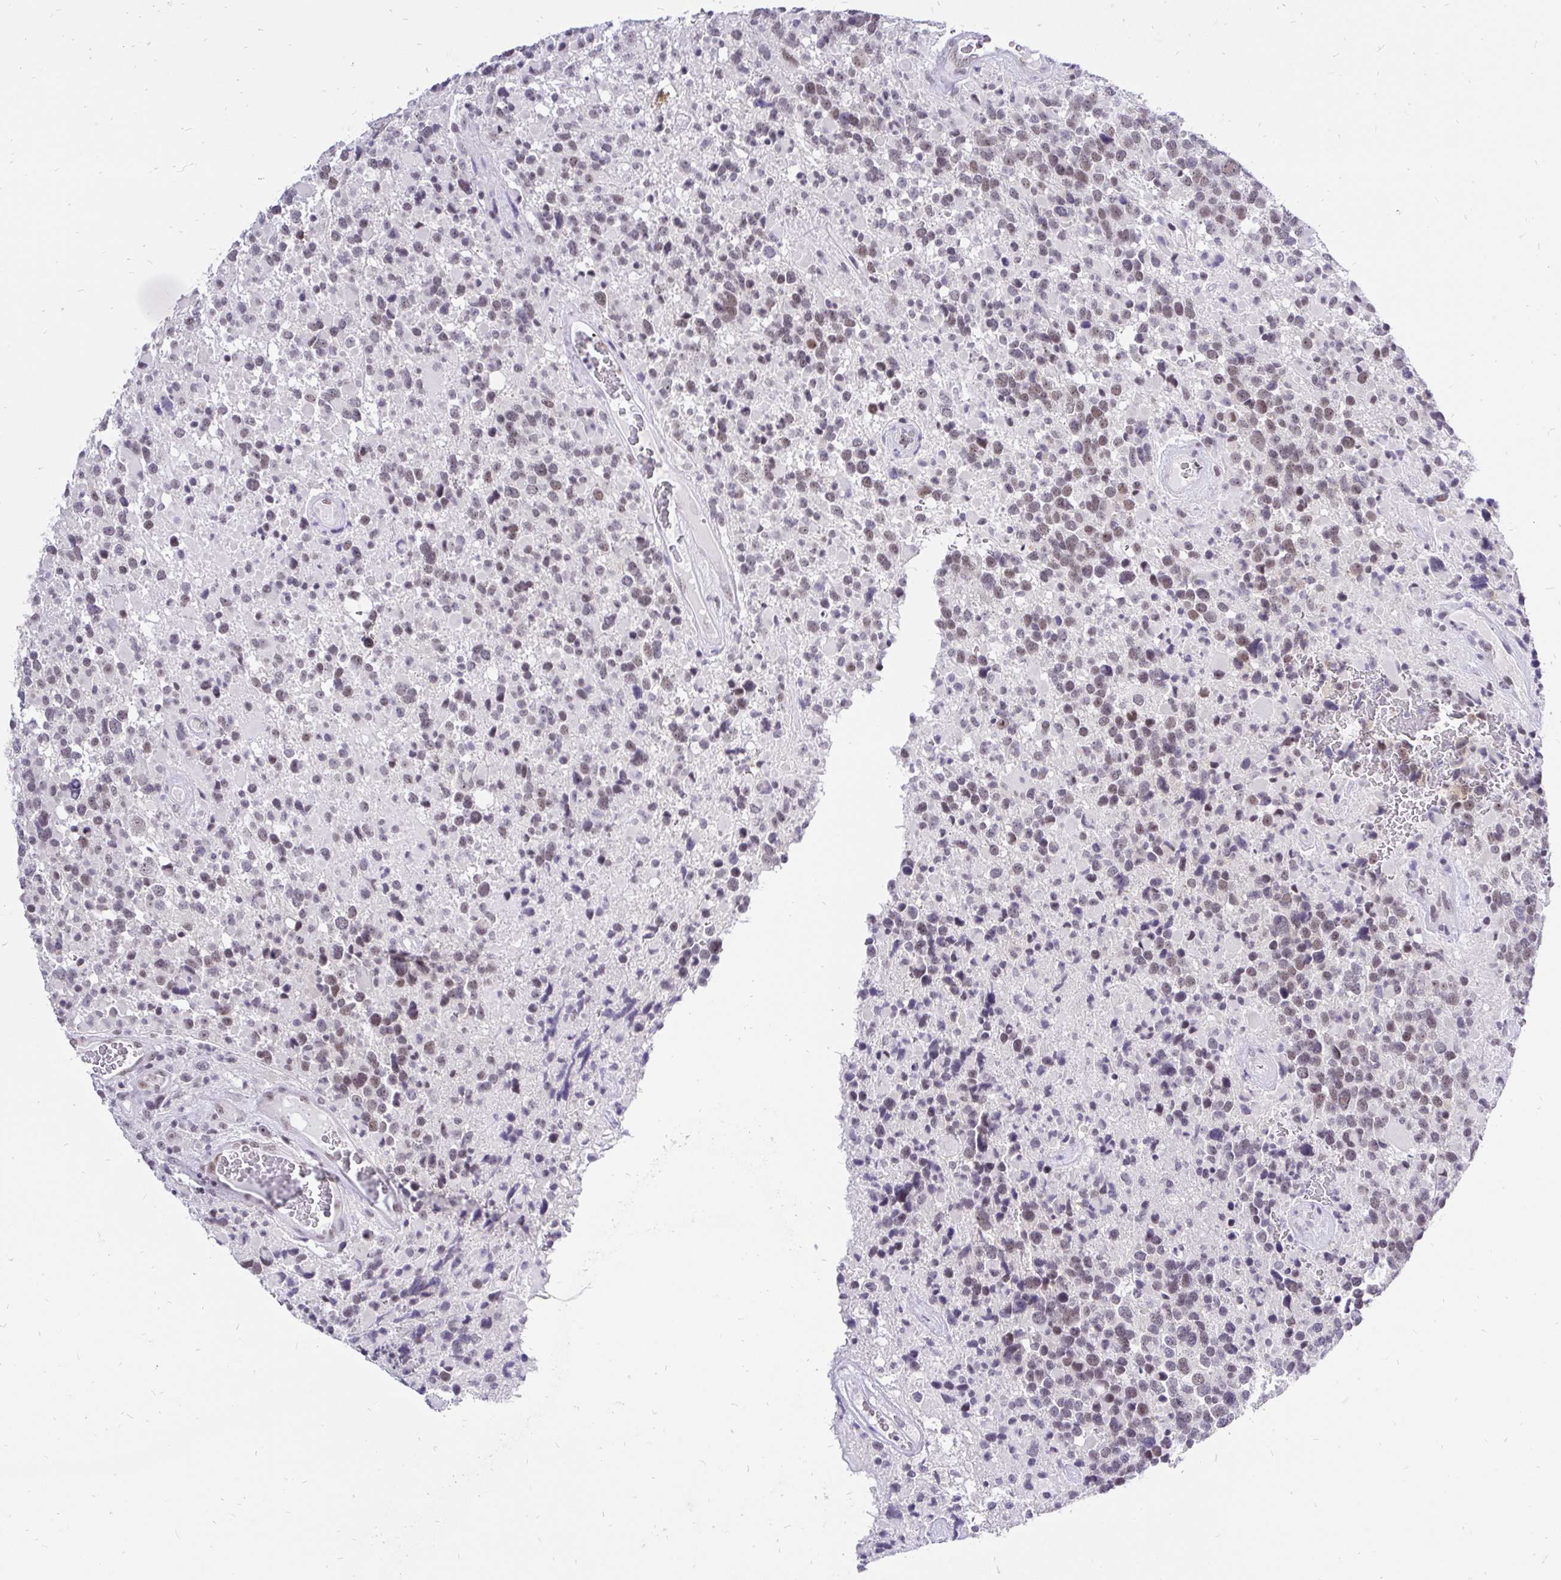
{"staining": {"intensity": "weak", "quantity": ">75%", "location": "nuclear"}, "tissue": "glioma", "cell_type": "Tumor cells", "image_type": "cancer", "snomed": [{"axis": "morphology", "description": "Glioma, malignant, High grade"}, {"axis": "topography", "description": "Brain"}], "caption": "Human glioma stained for a protein (brown) demonstrates weak nuclear positive expression in approximately >75% of tumor cells.", "gene": "ZNF860", "patient": {"sex": "female", "age": 40}}